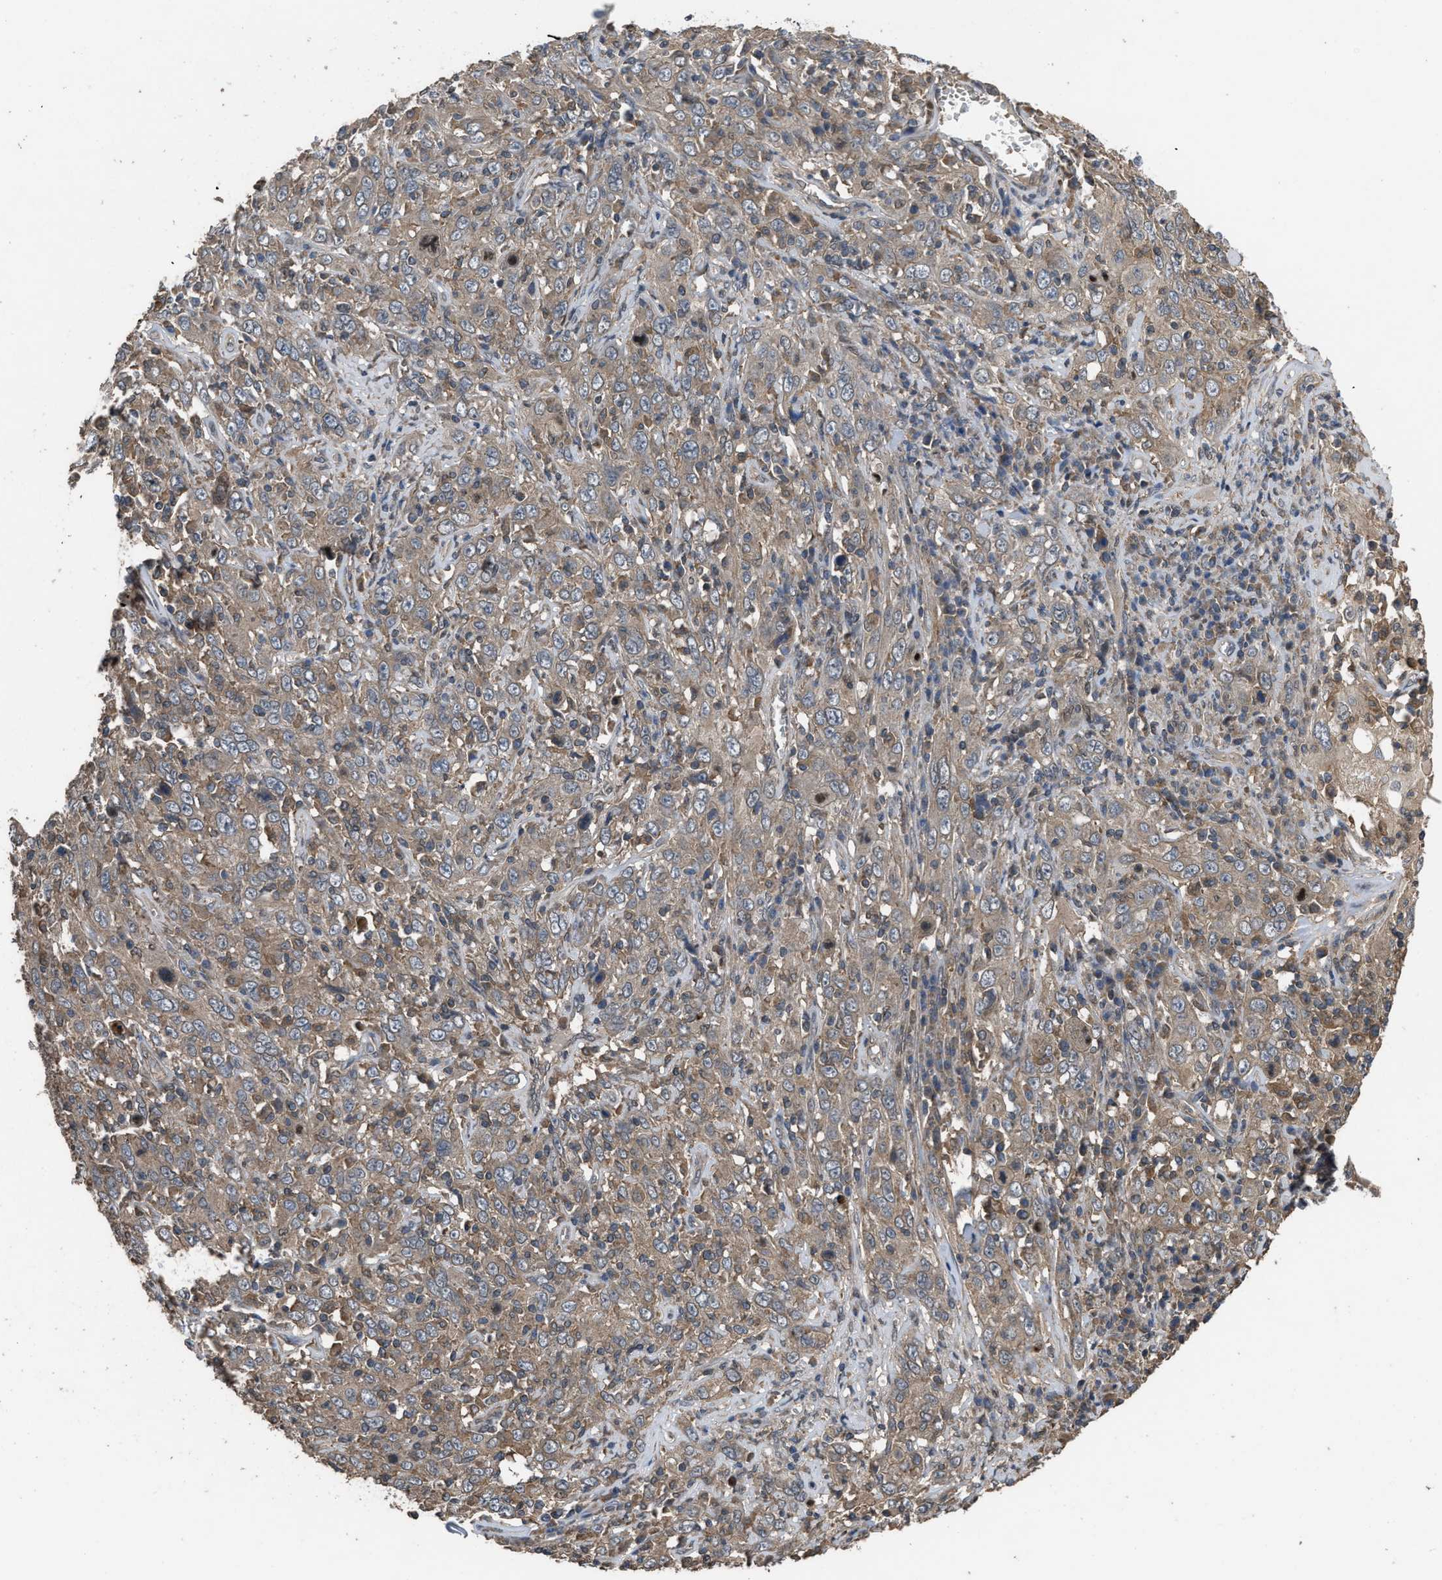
{"staining": {"intensity": "moderate", "quantity": ">75%", "location": "cytoplasmic/membranous"}, "tissue": "cervical cancer", "cell_type": "Tumor cells", "image_type": "cancer", "snomed": [{"axis": "morphology", "description": "Squamous cell carcinoma, NOS"}, {"axis": "topography", "description": "Cervix"}], "caption": "Immunohistochemical staining of squamous cell carcinoma (cervical) demonstrates moderate cytoplasmic/membranous protein expression in approximately >75% of tumor cells.", "gene": "UTRN", "patient": {"sex": "female", "age": 46}}